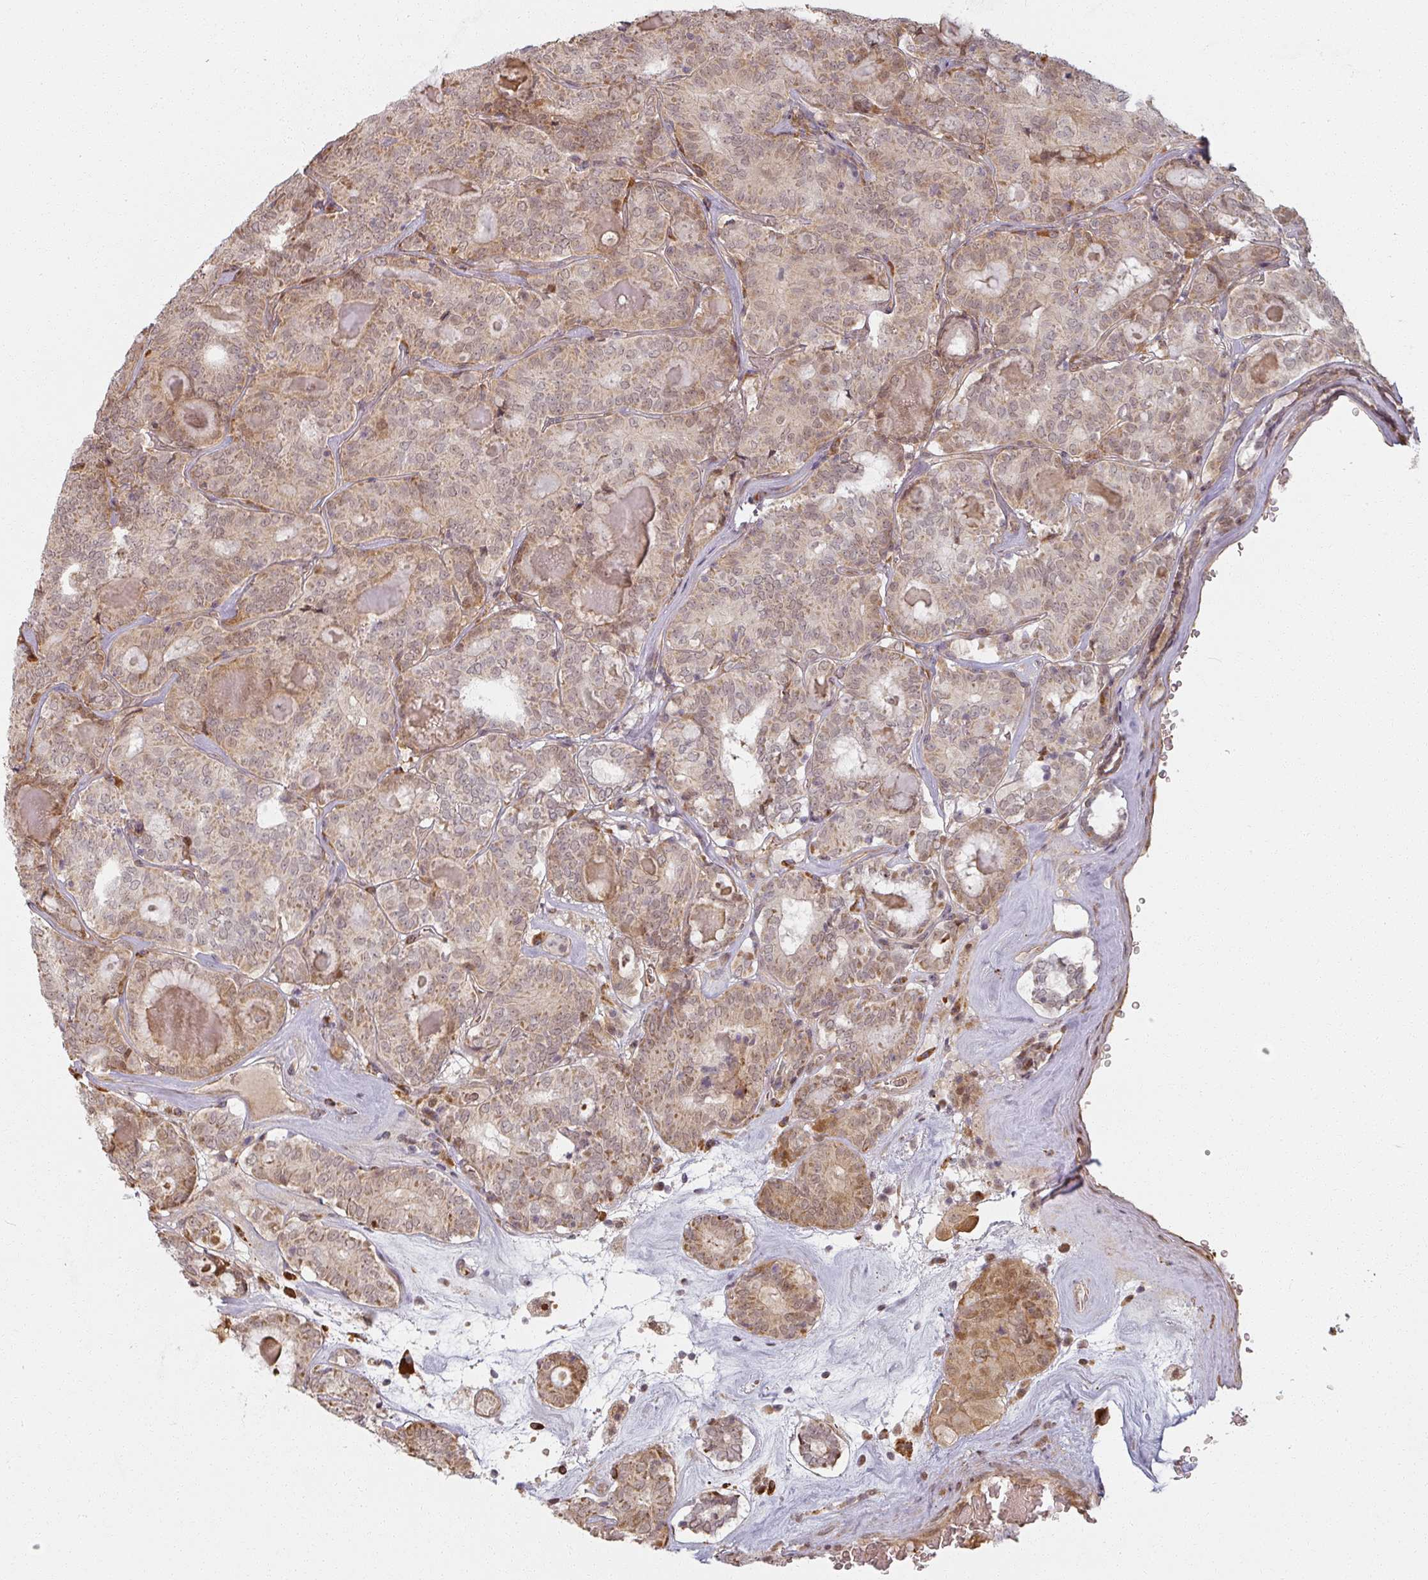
{"staining": {"intensity": "moderate", "quantity": ">75%", "location": "cytoplasmic/membranous,nuclear"}, "tissue": "thyroid cancer", "cell_type": "Tumor cells", "image_type": "cancer", "snomed": [{"axis": "morphology", "description": "Papillary adenocarcinoma, NOS"}, {"axis": "topography", "description": "Thyroid gland"}], "caption": "Protein expression analysis of human thyroid cancer reveals moderate cytoplasmic/membranous and nuclear staining in about >75% of tumor cells.", "gene": "MED19", "patient": {"sex": "female", "age": 72}}